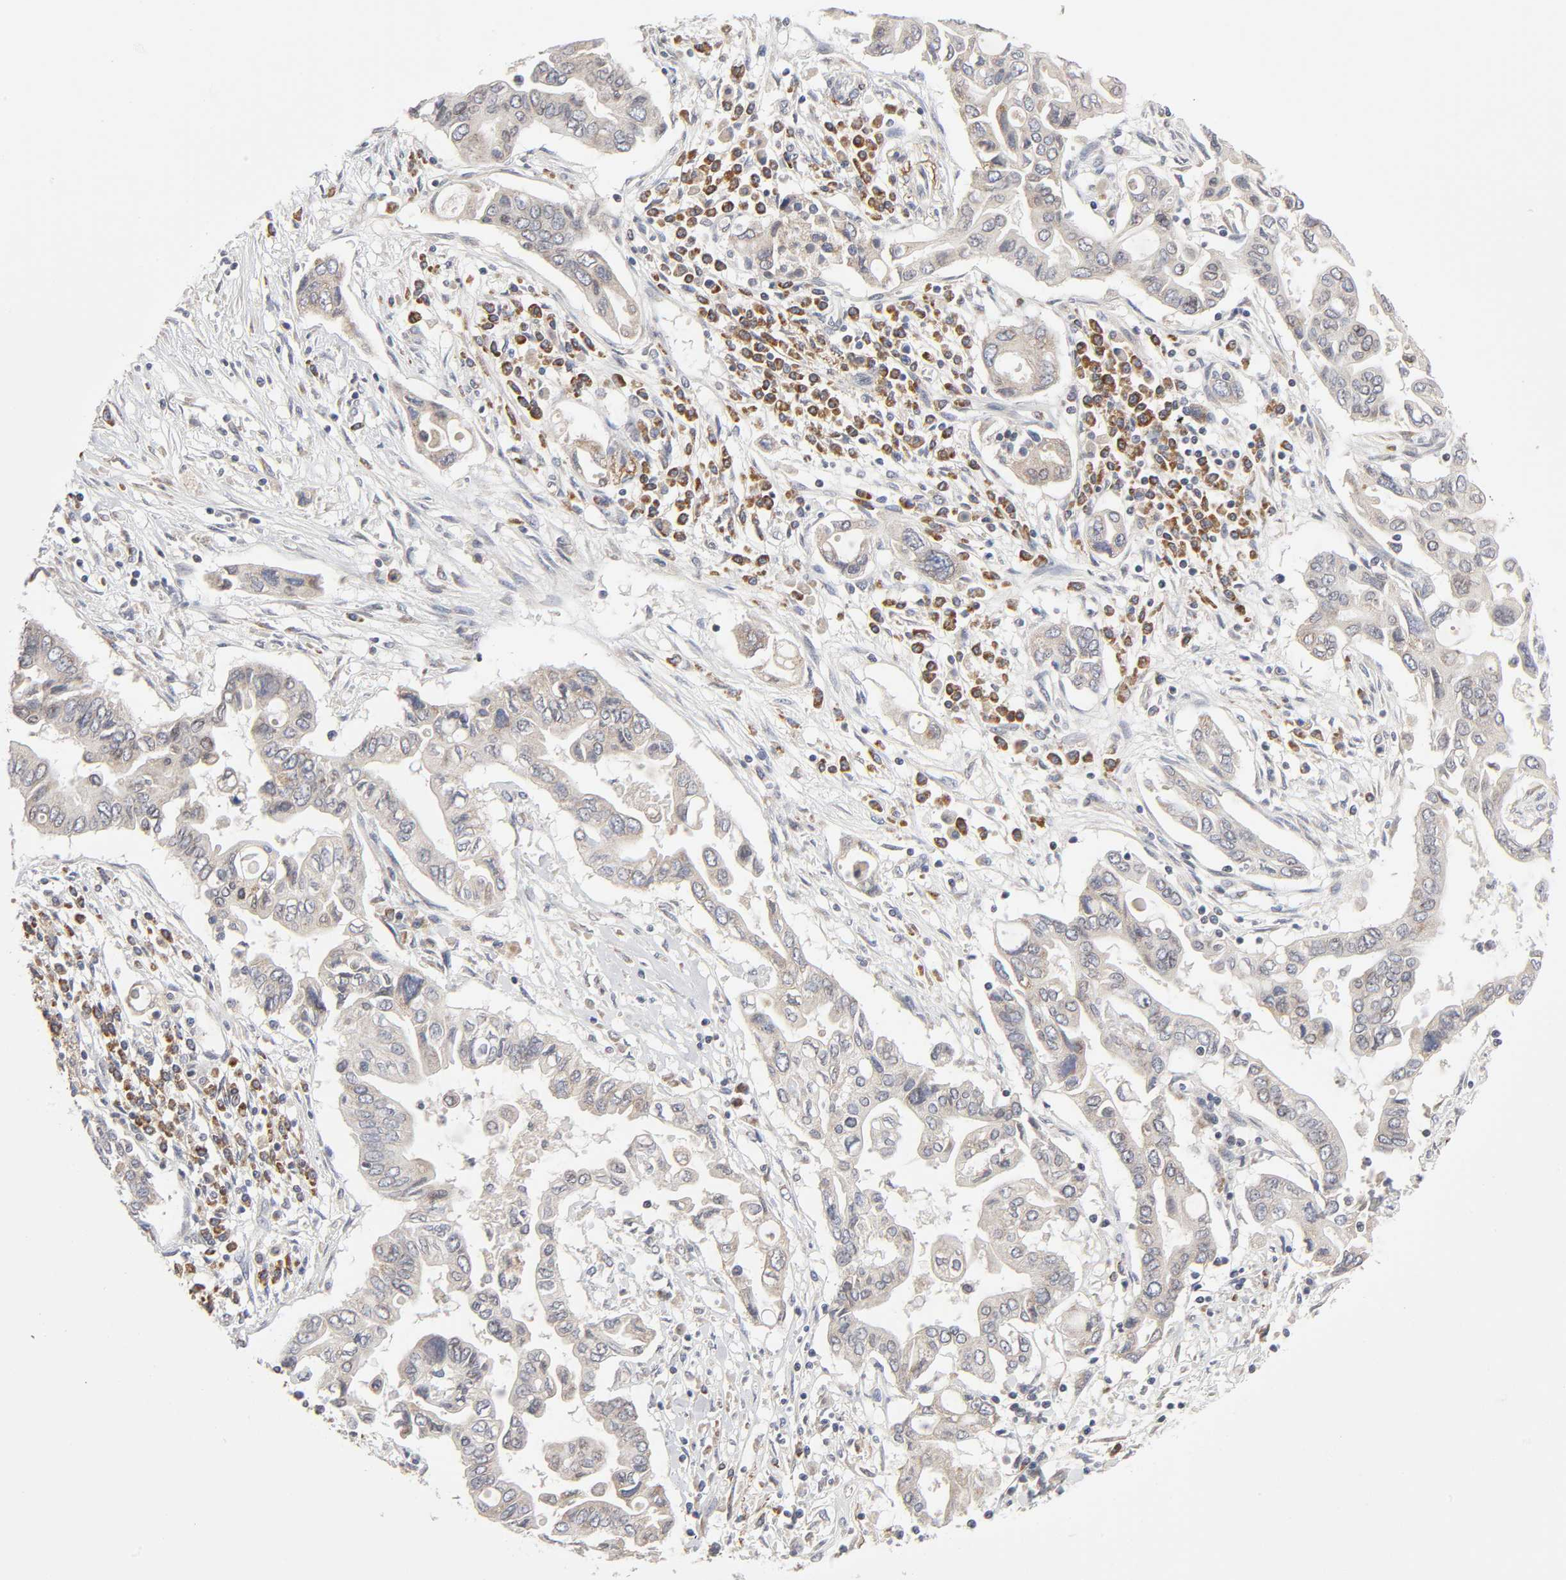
{"staining": {"intensity": "weak", "quantity": ">75%", "location": "cytoplasmic/membranous"}, "tissue": "pancreatic cancer", "cell_type": "Tumor cells", "image_type": "cancer", "snomed": [{"axis": "morphology", "description": "Adenocarcinoma, NOS"}, {"axis": "topography", "description": "Pancreas"}], "caption": "Tumor cells exhibit weak cytoplasmic/membranous staining in approximately >75% of cells in pancreatic cancer. The staining was performed using DAB (3,3'-diaminobenzidine) to visualize the protein expression in brown, while the nuclei were stained in blue with hematoxylin (Magnification: 20x).", "gene": "IL4R", "patient": {"sex": "female", "age": 57}}